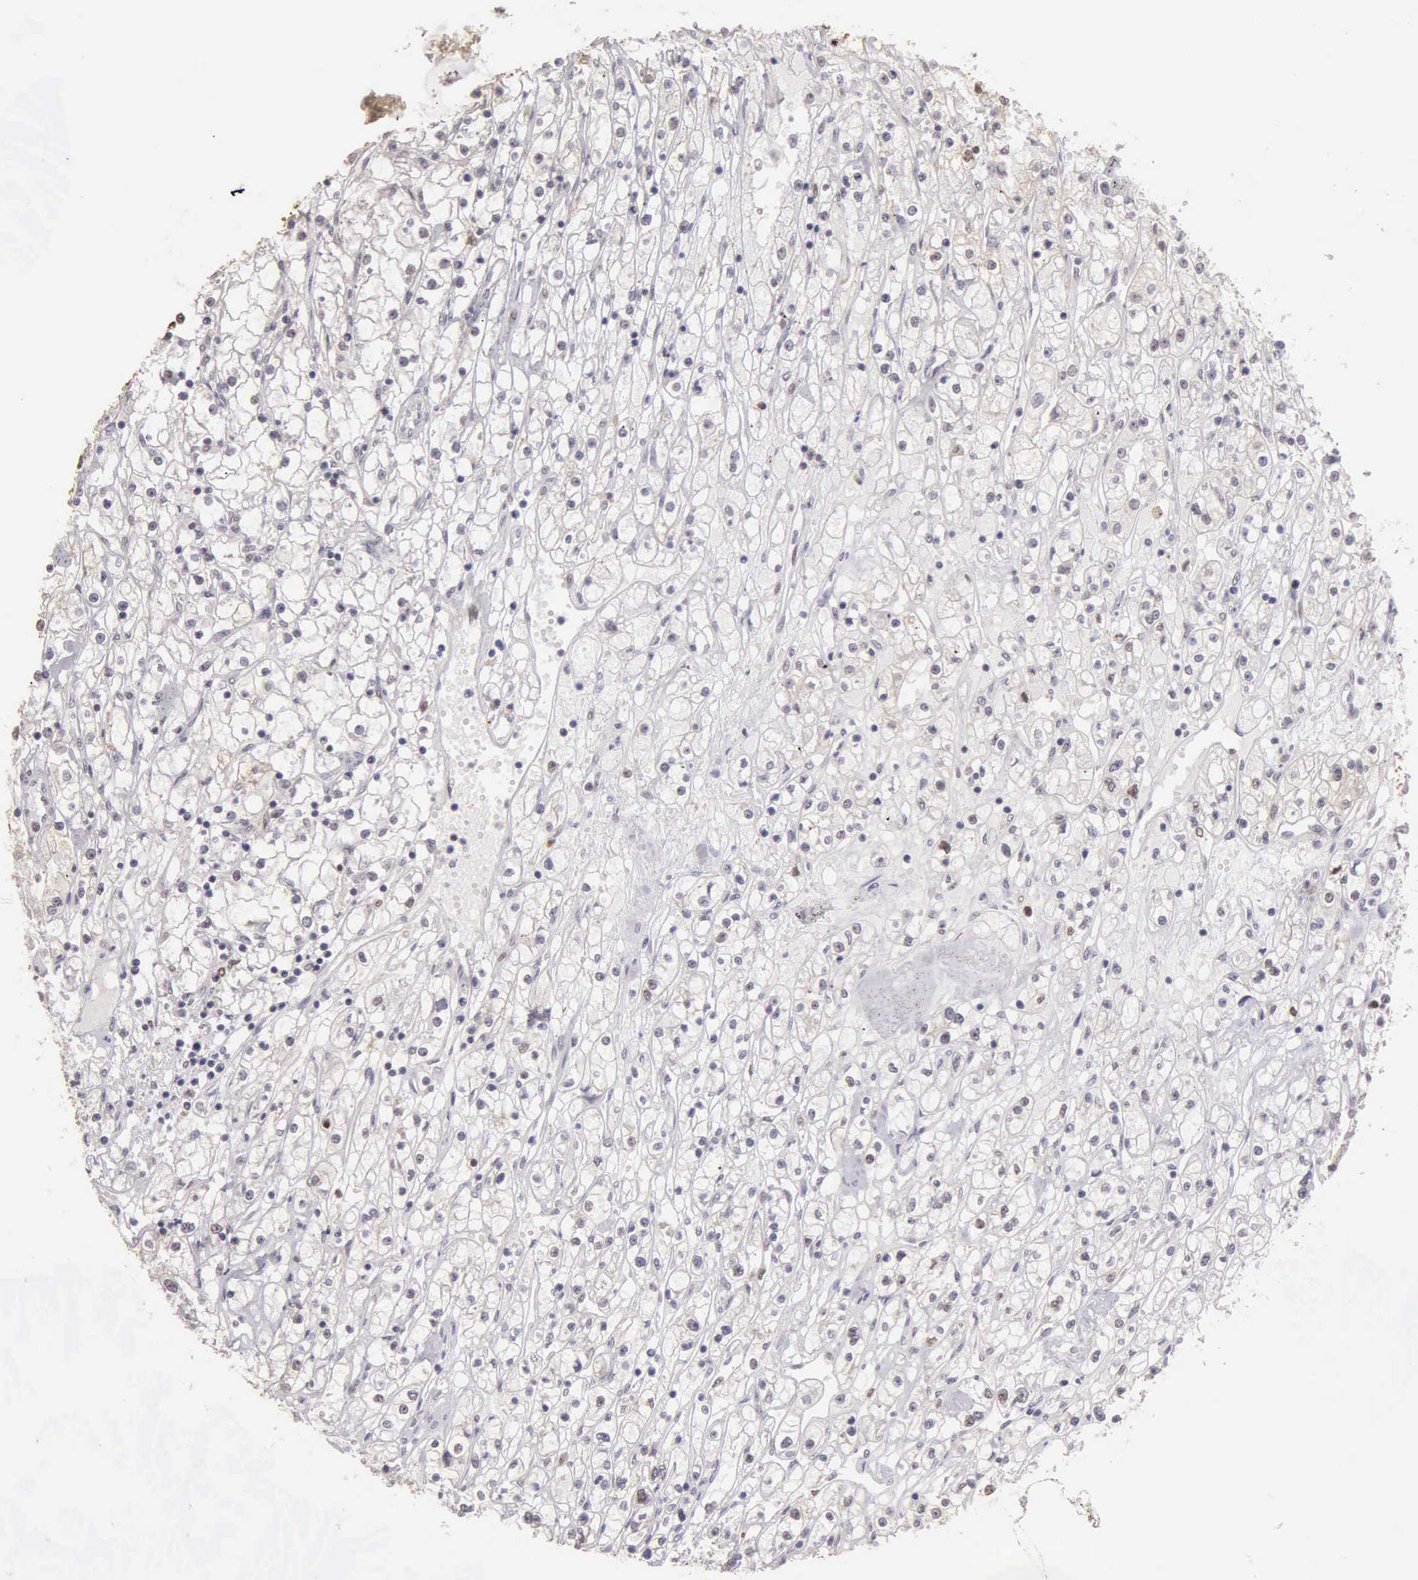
{"staining": {"intensity": "weak", "quantity": "<25%", "location": "cytoplasmic/membranous,nuclear"}, "tissue": "renal cancer", "cell_type": "Tumor cells", "image_type": "cancer", "snomed": [{"axis": "morphology", "description": "Adenocarcinoma, NOS"}, {"axis": "topography", "description": "Kidney"}], "caption": "This photomicrograph is of renal cancer stained with IHC to label a protein in brown with the nuclei are counter-stained blue. There is no positivity in tumor cells.", "gene": "UBR7", "patient": {"sex": "male", "age": 56}}